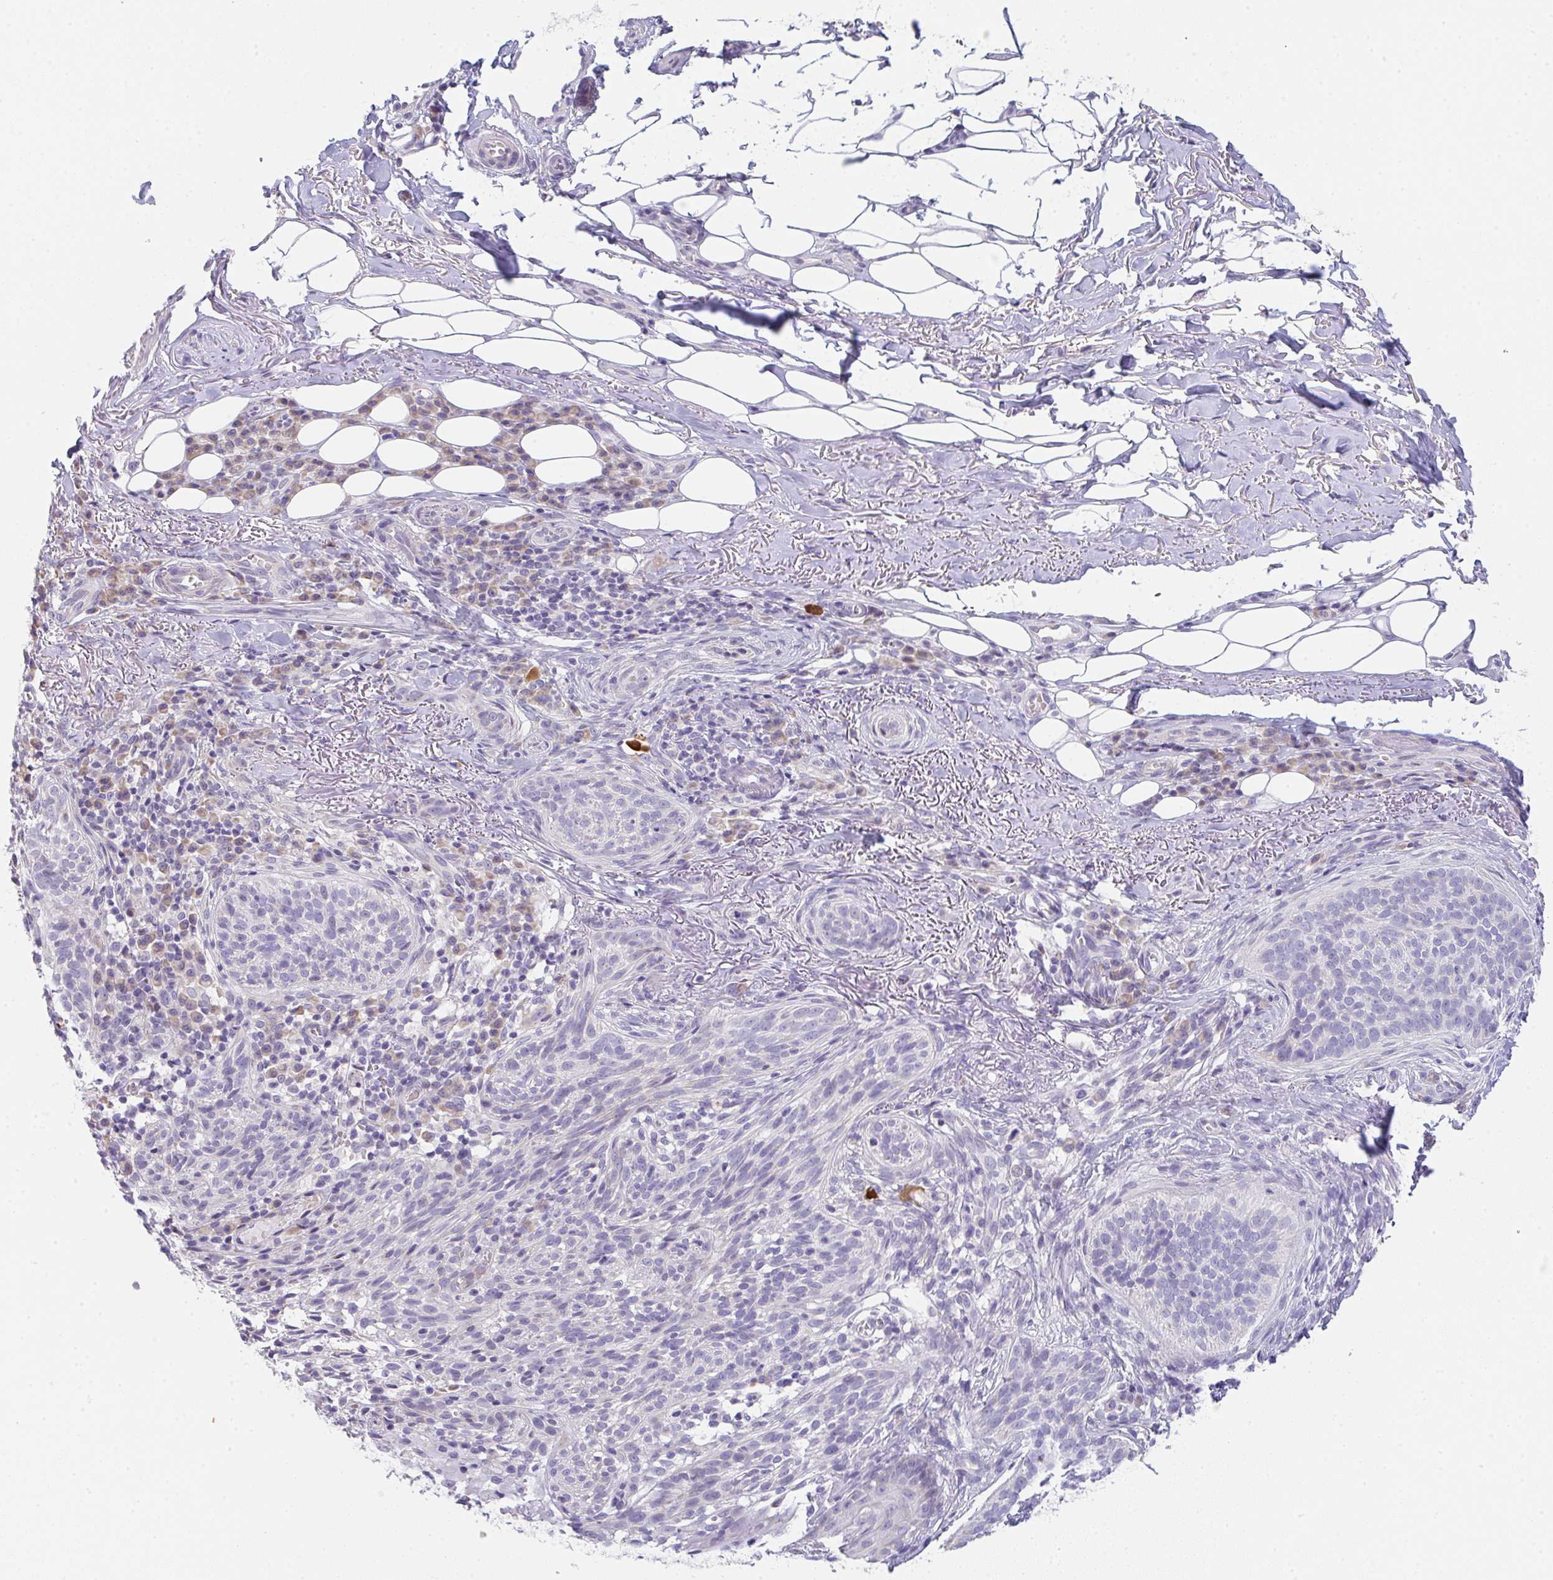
{"staining": {"intensity": "negative", "quantity": "none", "location": "none"}, "tissue": "skin cancer", "cell_type": "Tumor cells", "image_type": "cancer", "snomed": [{"axis": "morphology", "description": "Basal cell carcinoma"}, {"axis": "topography", "description": "Skin"}, {"axis": "topography", "description": "Skin of head"}], "caption": "Tumor cells are negative for brown protein staining in skin cancer (basal cell carcinoma). (DAB (3,3'-diaminobenzidine) IHC visualized using brightfield microscopy, high magnification).", "gene": "CACNA1S", "patient": {"sex": "male", "age": 62}}